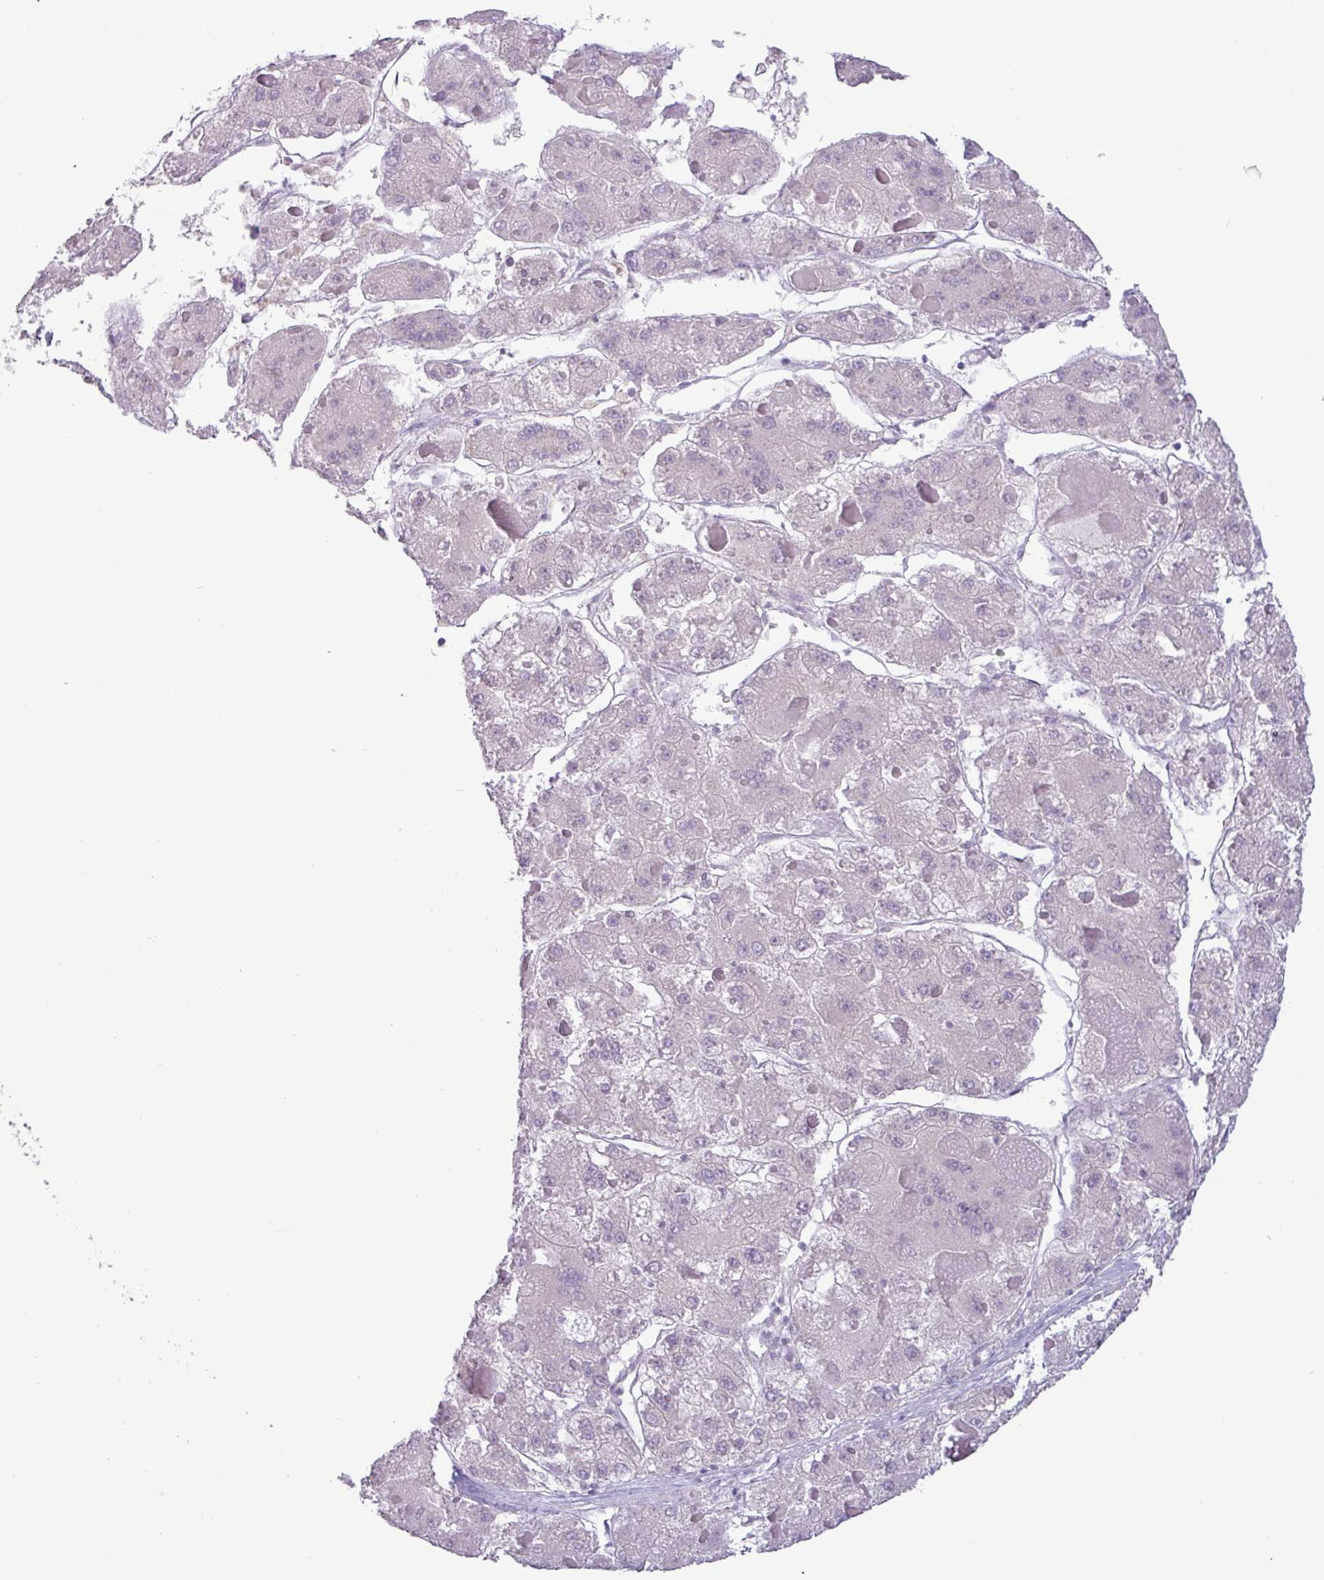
{"staining": {"intensity": "negative", "quantity": "none", "location": "none"}, "tissue": "liver cancer", "cell_type": "Tumor cells", "image_type": "cancer", "snomed": [{"axis": "morphology", "description": "Carcinoma, Hepatocellular, NOS"}, {"axis": "topography", "description": "Liver"}], "caption": "High power microscopy image of an immunohistochemistry image of liver cancer (hepatocellular carcinoma), revealing no significant staining in tumor cells.", "gene": "STIMATE", "patient": {"sex": "female", "age": 73}}